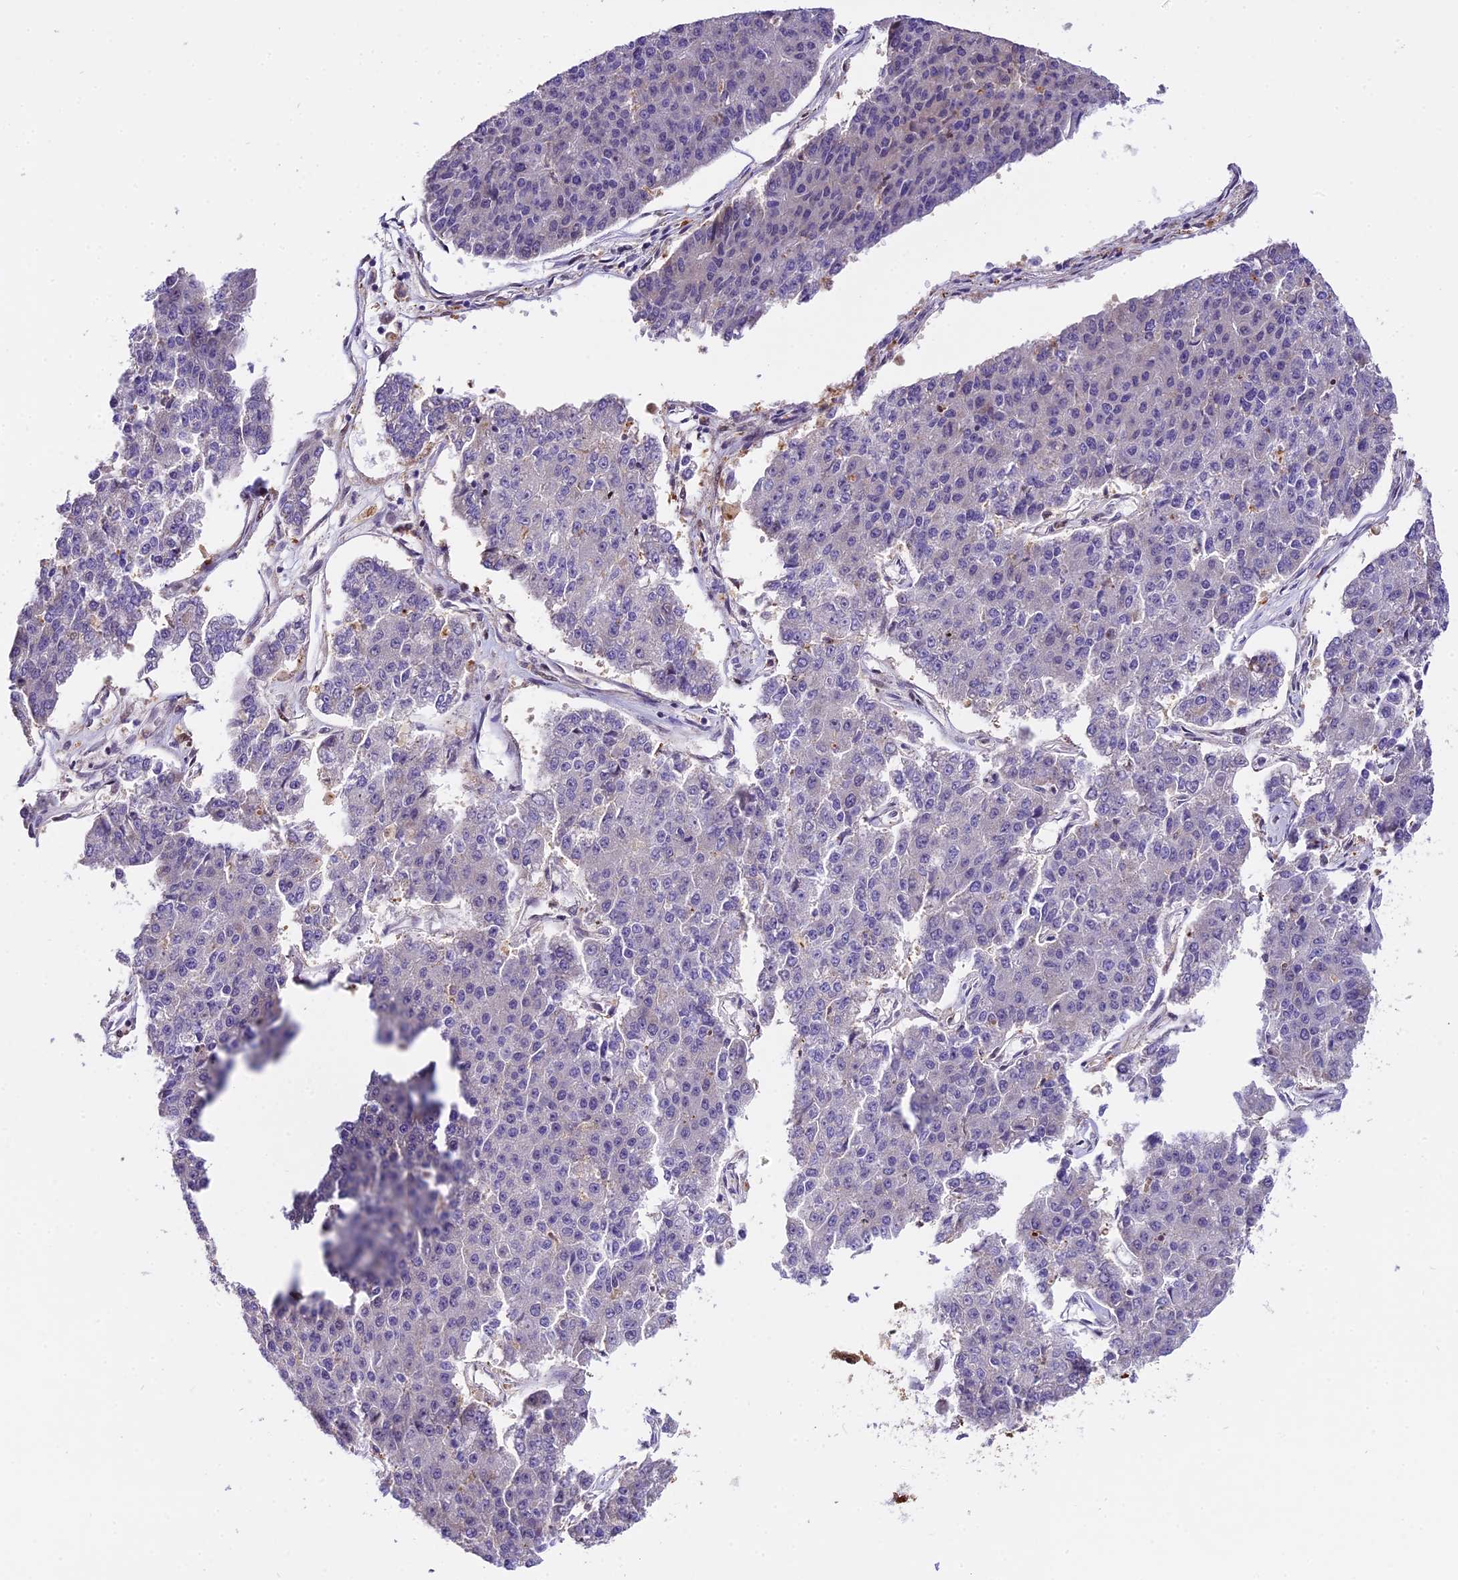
{"staining": {"intensity": "moderate", "quantity": "<25%", "location": "nuclear"}, "tissue": "pancreatic cancer", "cell_type": "Tumor cells", "image_type": "cancer", "snomed": [{"axis": "morphology", "description": "Adenocarcinoma, NOS"}, {"axis": "topography", "description": "Pancreas"}], "caption": "Protein staining of pancreatic cancer (adenocarcinoma) tissue reveals moderate nuclear positivity in about <25% of tumor cells. Nuclei are stained in blue.", "gene": "HERPUD1", "patient": {"sex": "male", "age": 50}}